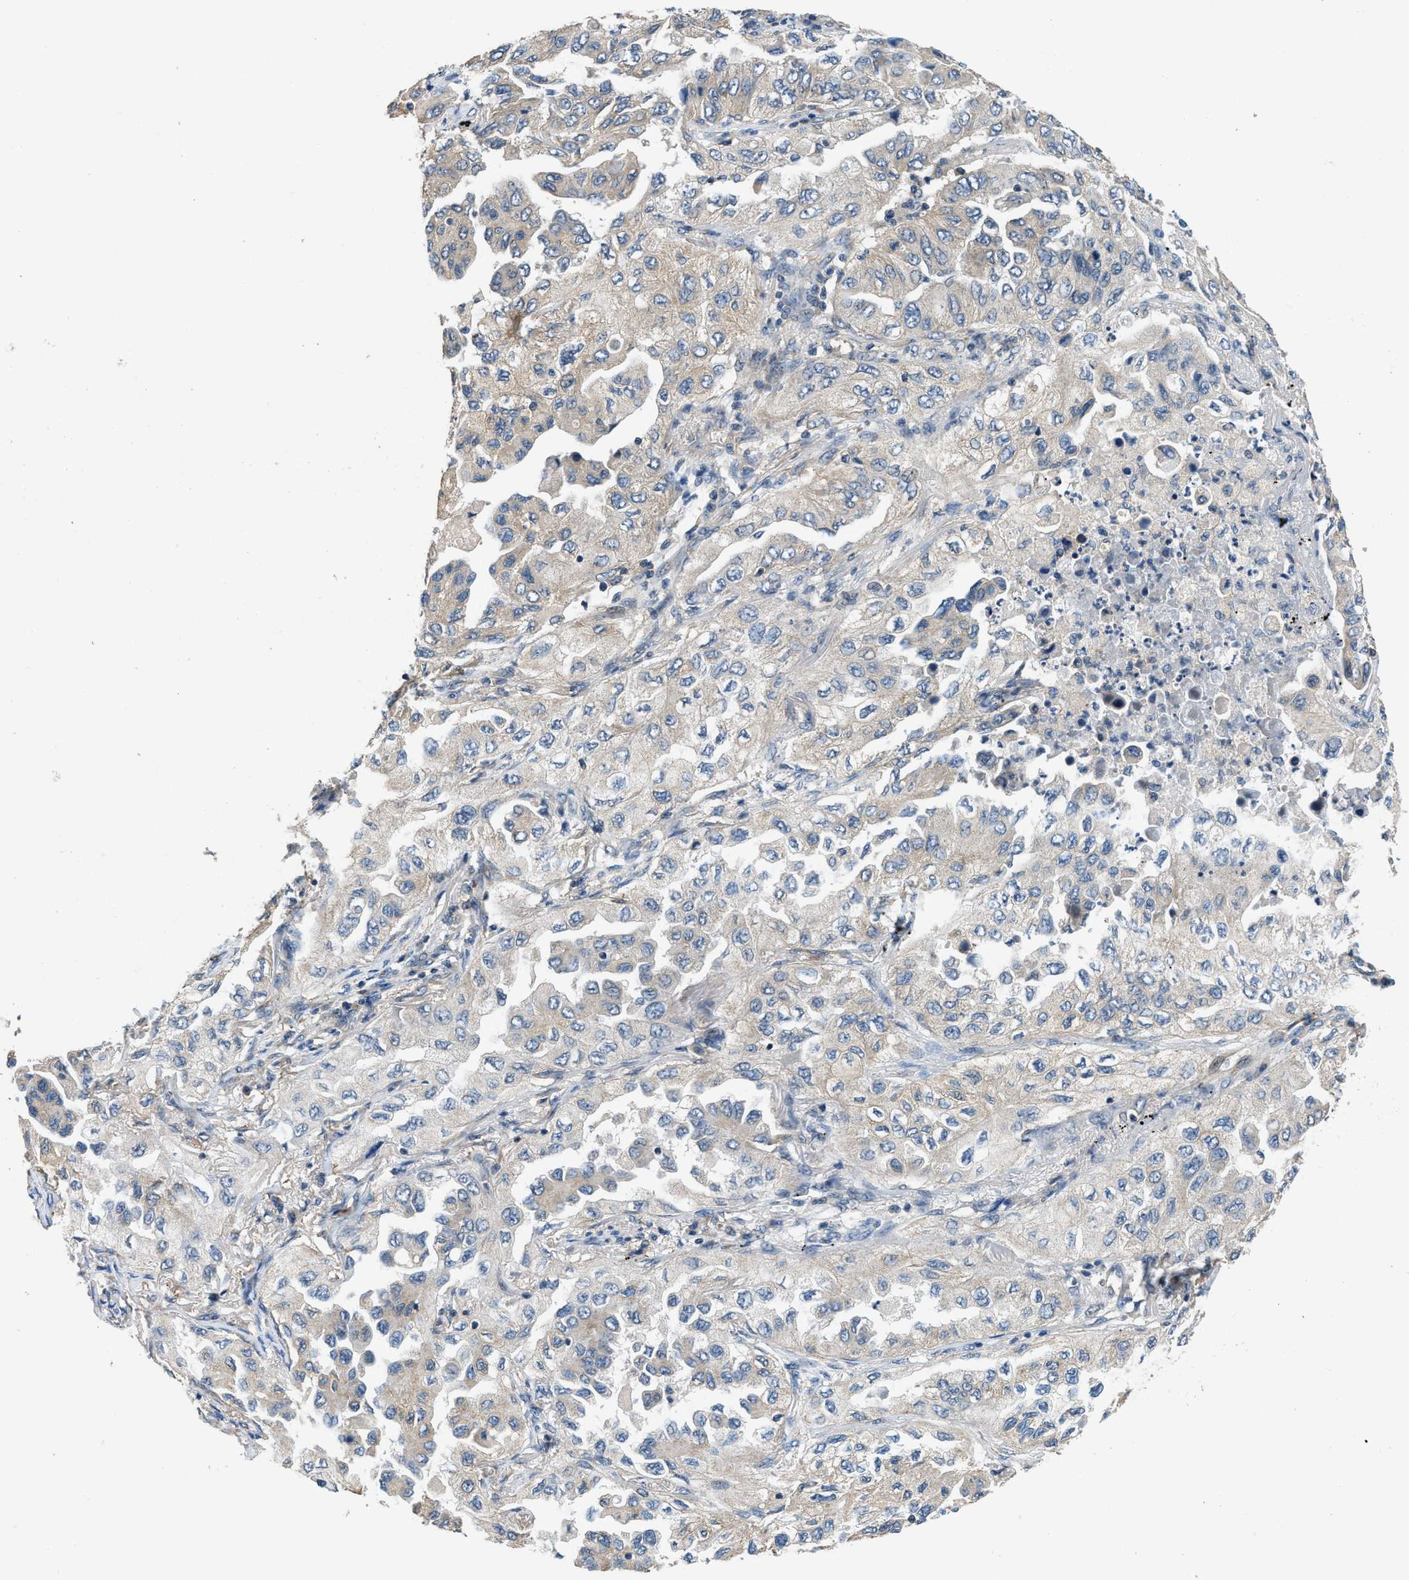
{"staining": {"intensity": "weak", "quantity": "25%-75%", "location": "cytoplasmic/membranous"}, "tissue": "lung cancer", "cell_type": "Tumor cells", "image_type": "cancer", "snomed": [{"axis": "morphology", "description": "Adenocarcinoma, NOS"}, {"axis": "topography", "description": "Lung"}], "caption": "High-power microscopy captured an immunohistochemistry (IHC) photomicrograph of lung cancer (adenocarcinoma), revealing weak cytoplasmic/membranous positivity in about 25%-75% of tumor cells. The staining was performed using DAB (3,3'-diaminobenzidine), with brown indicating positive protein expression. Nuclei are stained blue with hematoxylin.", "gene": "SSH2", "patient": {"sex": "female", "age": 65}}